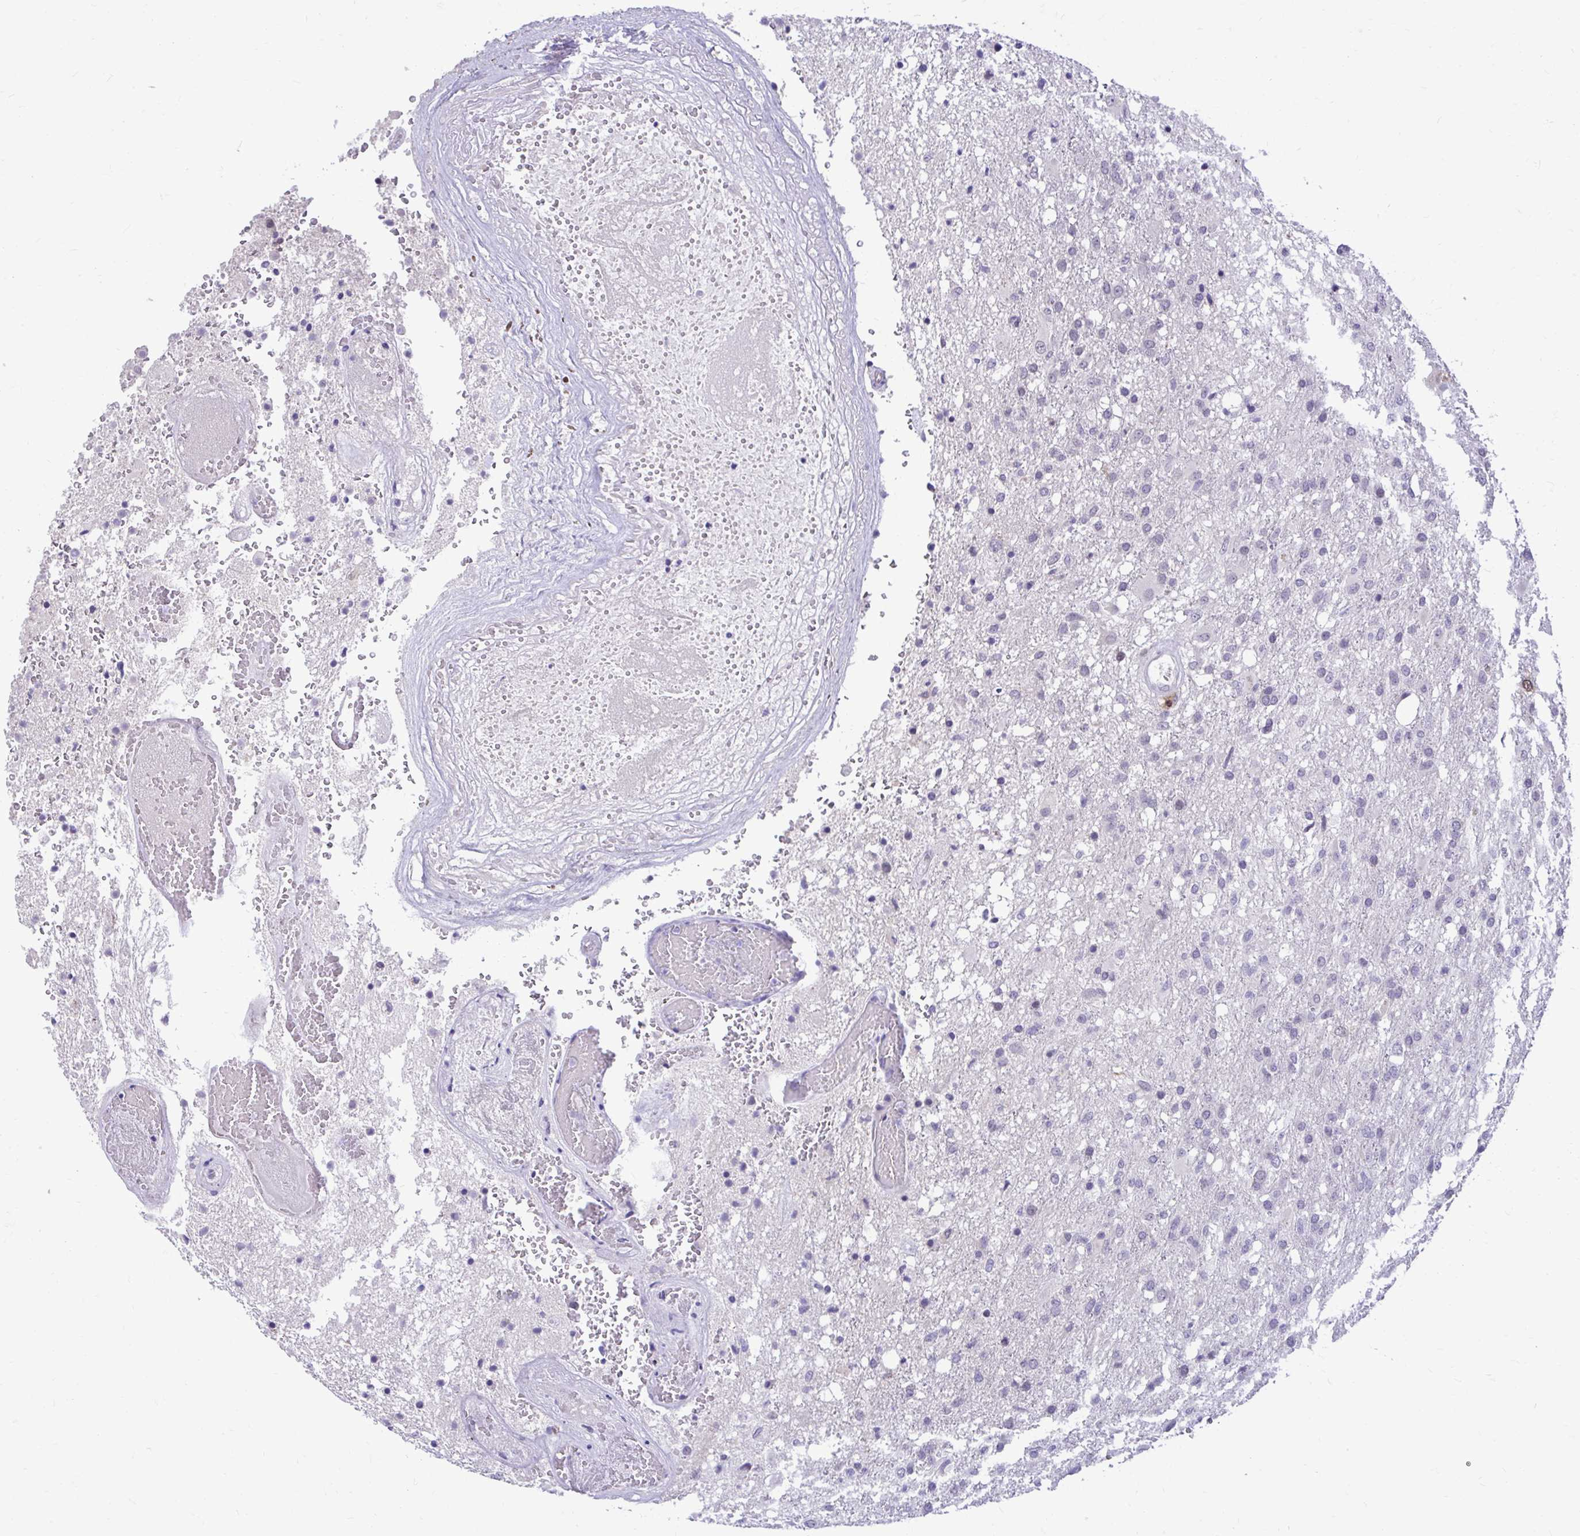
{"staining": {"intensity": "negative", "quantity": "none", "location": "none"}, "tissue": "glioma", "cell_type": "Tumor cells", "image_type": "cancer", "snomed": [{"axis": "morphology", "description": "Glioma, malignant, High grade"}, {"axis": "topography", "description": "Brain"}], "caption": "High power microscopy micrograph of an immunohistochemistry (IHC) histopathology image of malignant glioma (high-grade), revealing no significant staining in tumor cells.", "gene": "CDC20", "patient": {"sex": "female", "age": 74}}